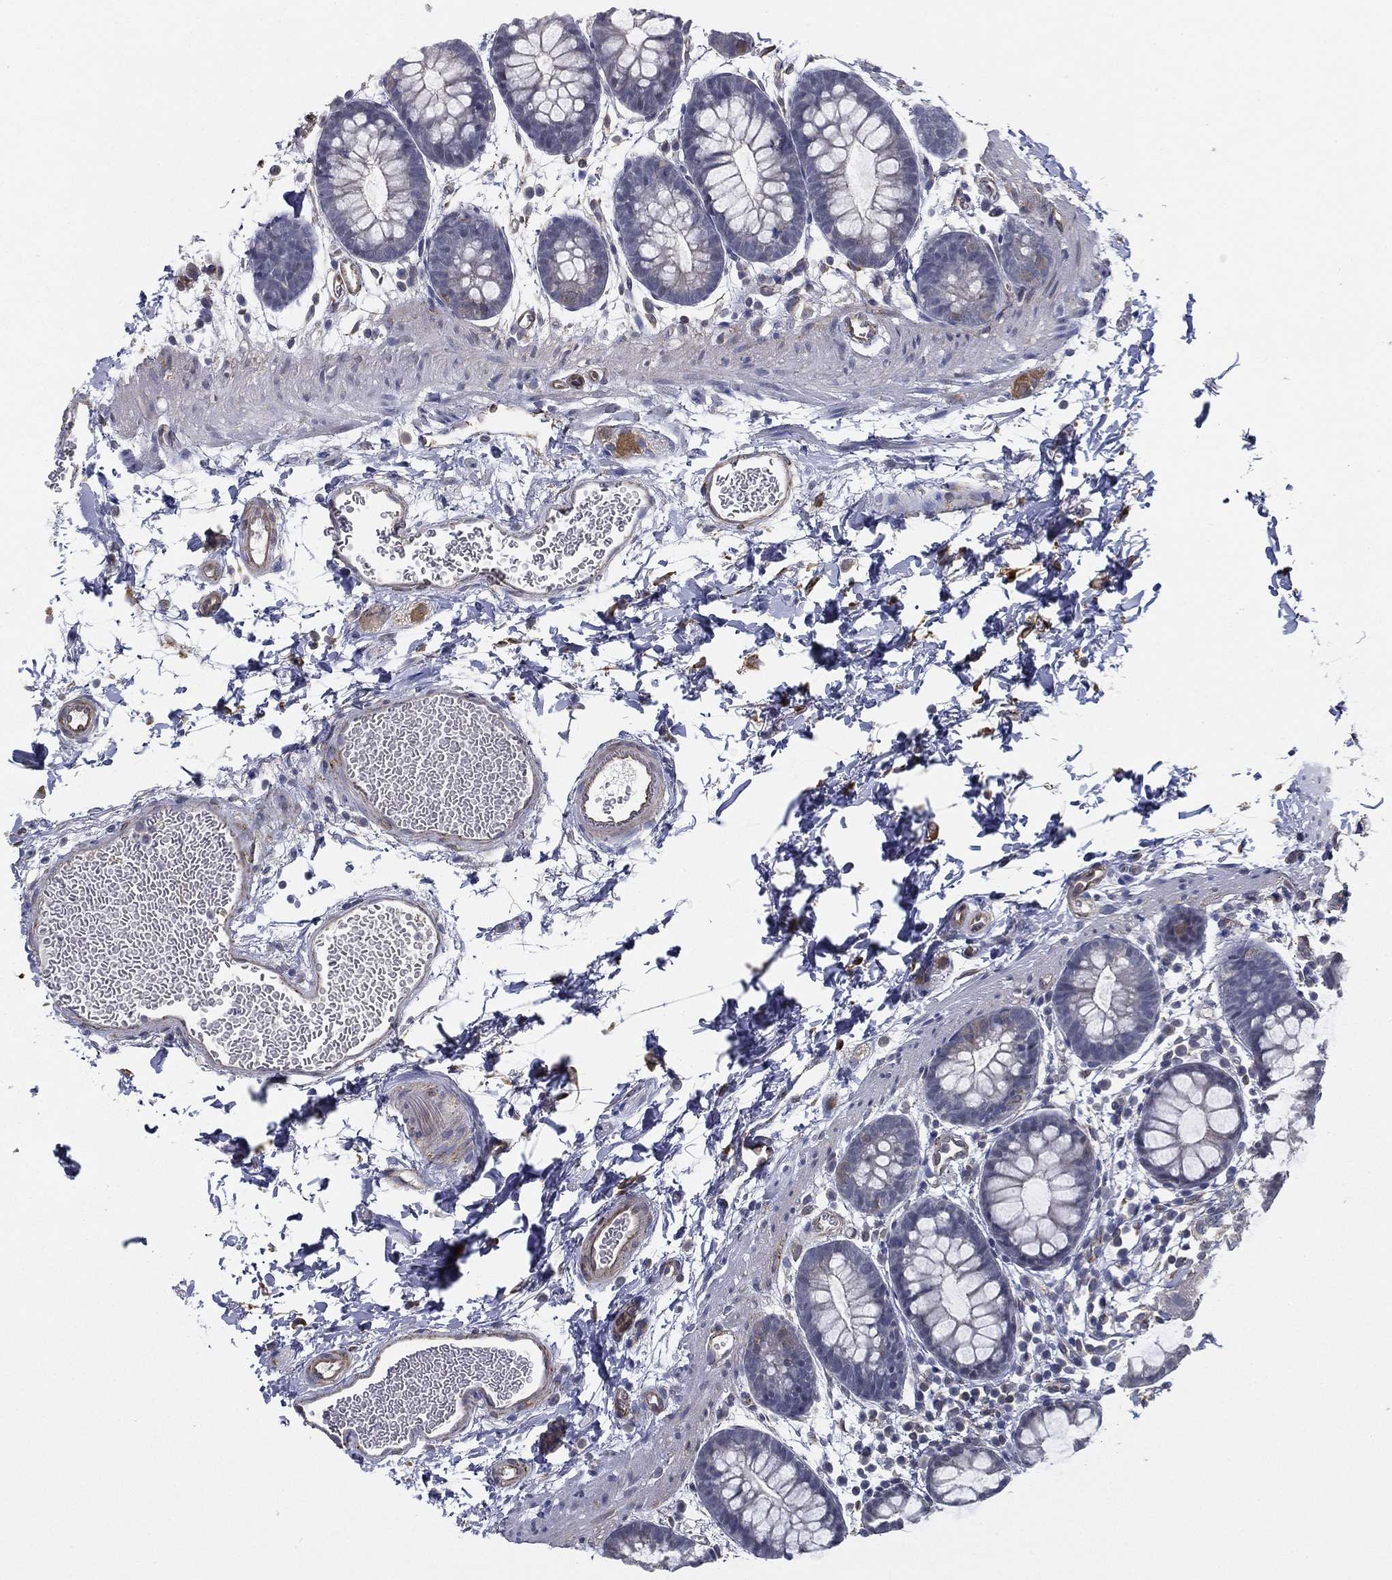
{"staining": {"intensity": "moderate", "quantity": "<25%", "location": "cytoplasmic/membranous"}, "tissue": "rectum", "cell_type": "Glandular cells", "image_type": "normal", "snomed": [{"axis": "morphology", "description": "Normal tissue, NOS"}, {"axis": "topography", "description": "Rectum"}], "caption": "The photomicrograph demonstrates a brown stain indicating the presence of a protein in the cytoplasmic/membranous of glandular cells in rectum. The staining was performed using DAB, with brown indicating positive protein expression. Nuclei are stained blue with hematoxylin.", "gene": "LRRC56", "patient": {"sex": "male", "age": 57}}